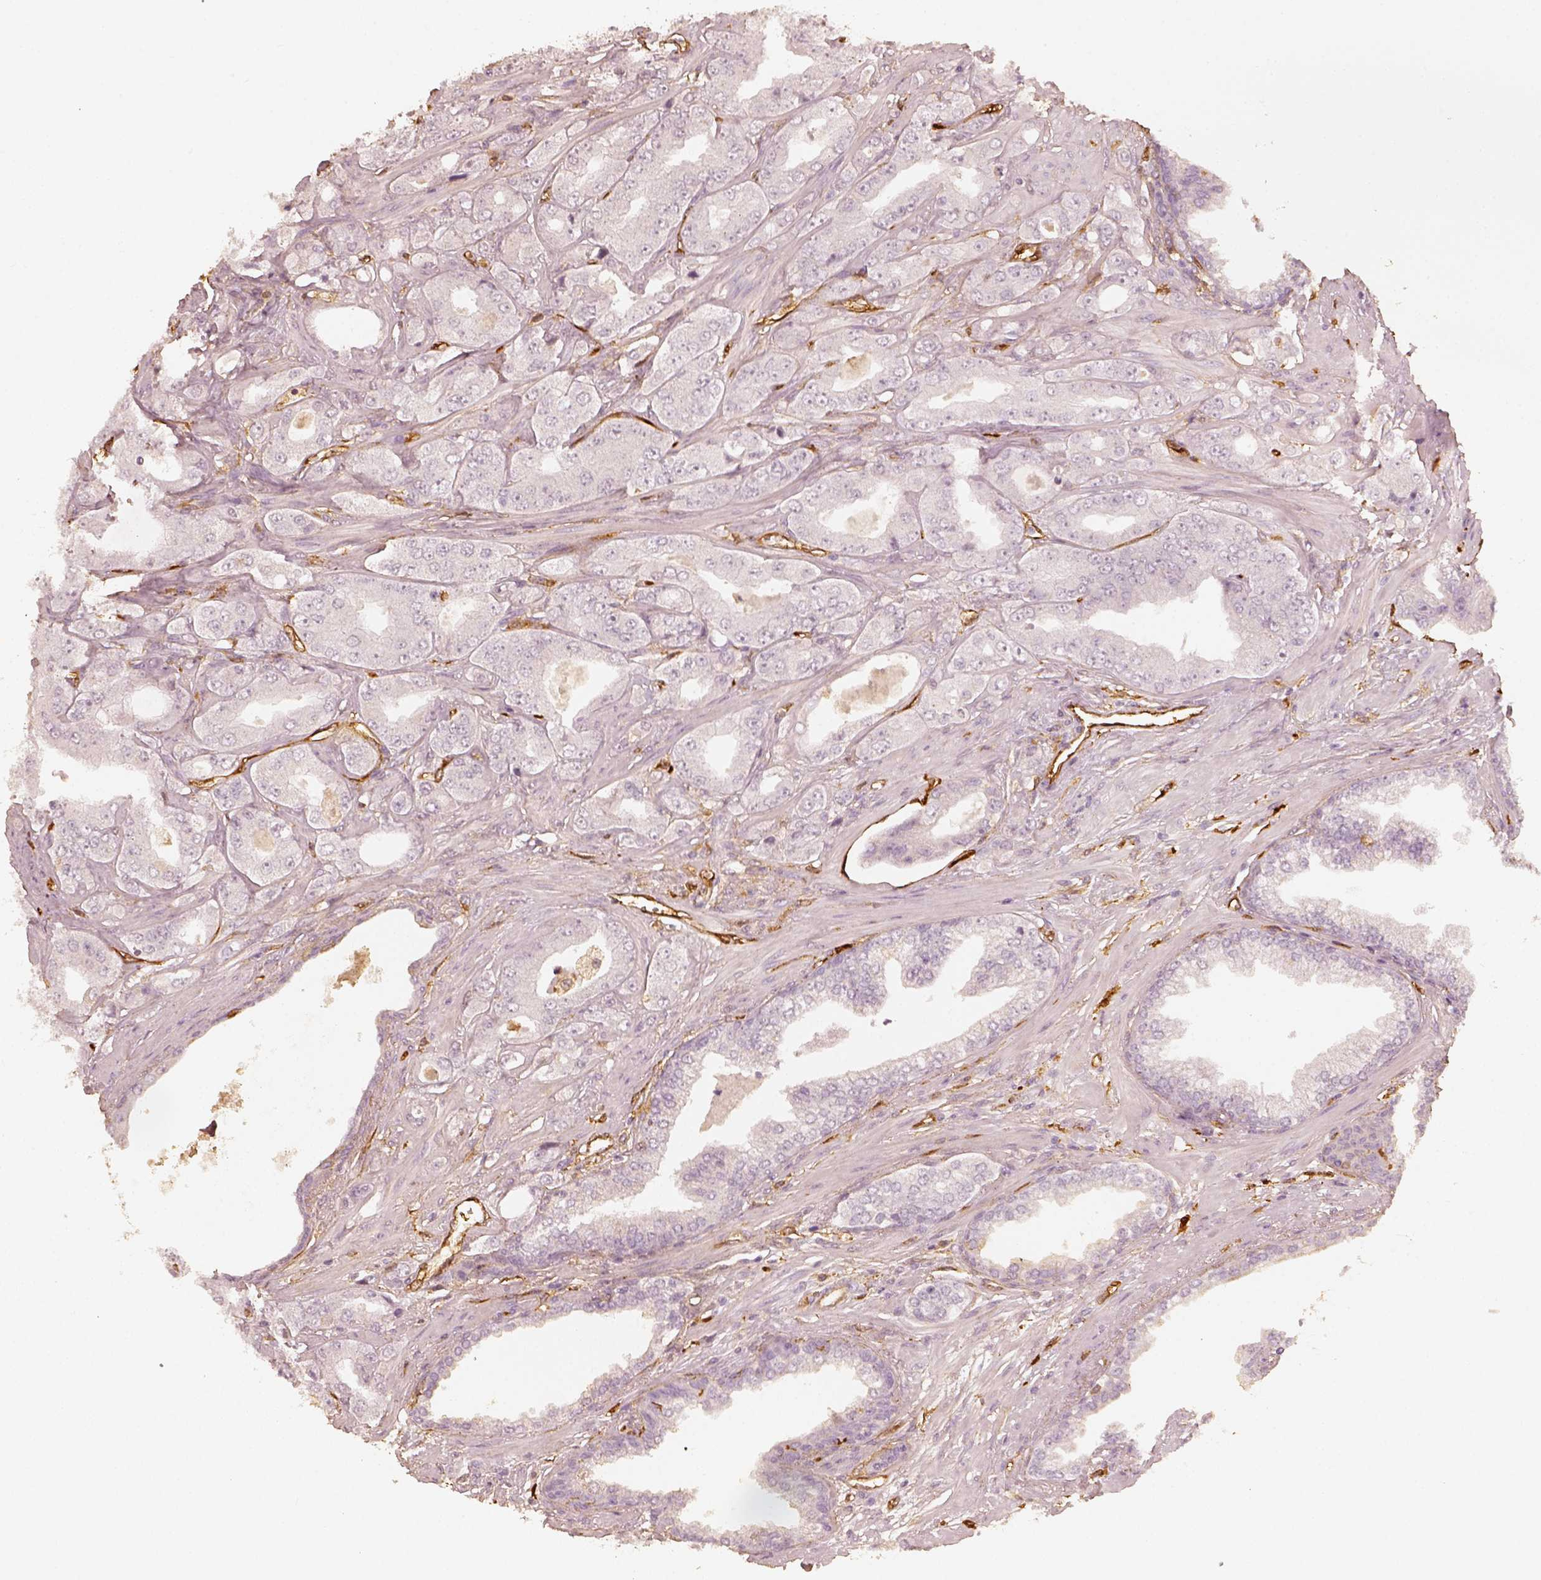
{"staining": {"intensity": "negative", "quantity": "none", "location": "none"}, "tissue": "prostate cancer", "cell_type": "Tumor cells", "image_type": "cancer", "snomed": [{"axis": "morphology", "description": "Adenocarcinoma, Low grade"}, {"axis": "topography", "description": "Prostate"}], "caption": "A high-resolution micrograph shows immunohistochemistry staining of prostate cancer, which exhibits no significant staining in tumor cells.", "gene": "FSCN1", "patient": {"sex": "male", "age": 60}}